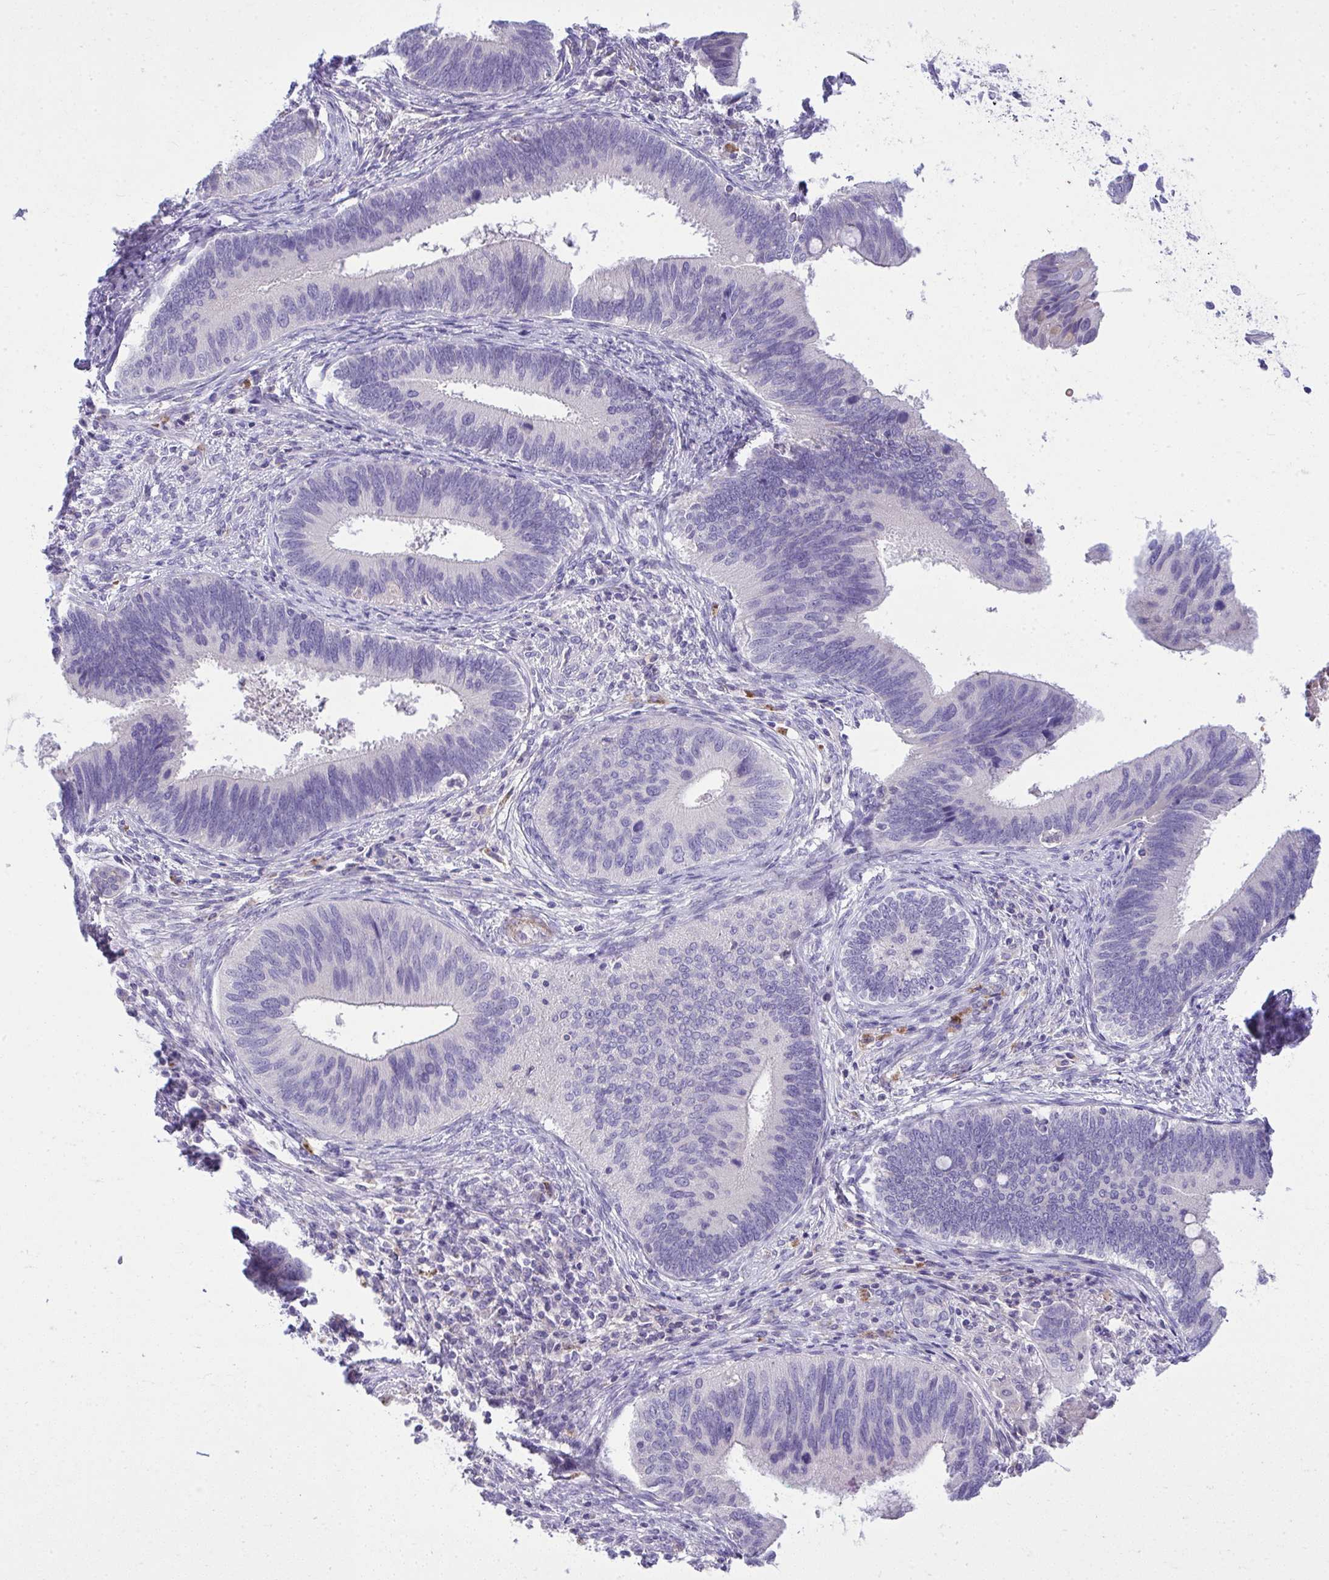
{"staining": {"intensity": "negative", "quantity": "none", "location": "none"}, "tissue": "cervical cancer", "cell_type": "Tumor cells", "image_type": "cancer", "snomed": [{"axis": "morphology", "description": "Adenocarcinoma, NOS"}, {"axis": "topography", "description": "Cervix"}], "caption": "Histopathology image shows no significant protein expression in tumor cells of cervical adenocarcinoma.", "gene": "SPTB", "patient": {"sex": "female", "age": 42}}